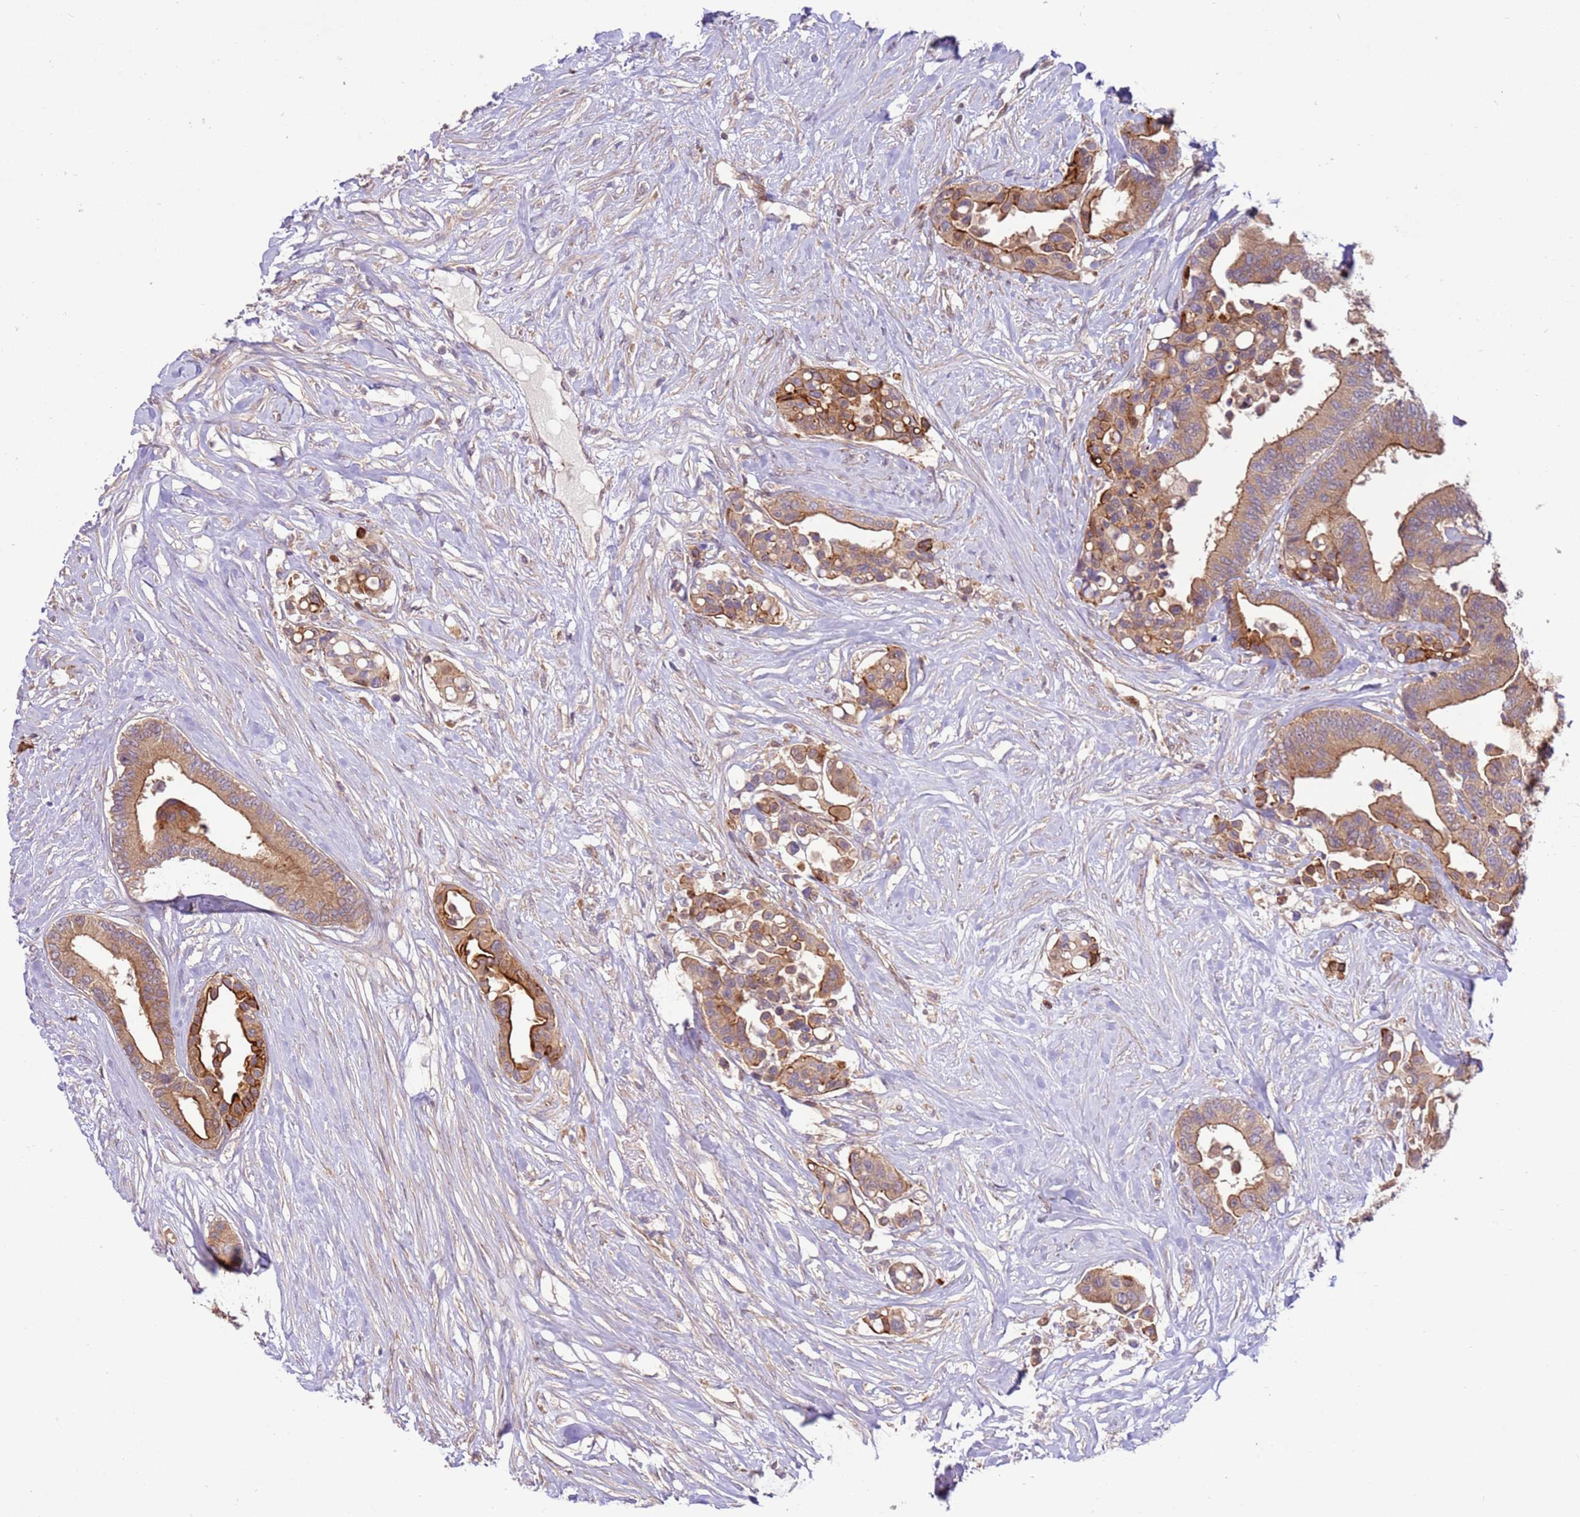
{"staining": {"intensity": "moderate", "quantity": ">75%", "location": "cytoplasmic/membranous"}, "tissue": "colorectal cancer", "cell_type": "Tumor cells", "image_type": "cancer", "snomed": [{"axis": "morphology", "description": "Normal tissue, NOS"}, {"axis": "morphology", "description": "Adenocarcinoma, NOS"}, {"axis": "topography", "description": "Colon"}], "caption": "Protein staining exhibits moderate cytoplasmic/membranous expression in approximately >75% of tumor cells in colorectal cancer.", "gene": "ZNF624", "patient": {"sex": "male", "age": 82}}